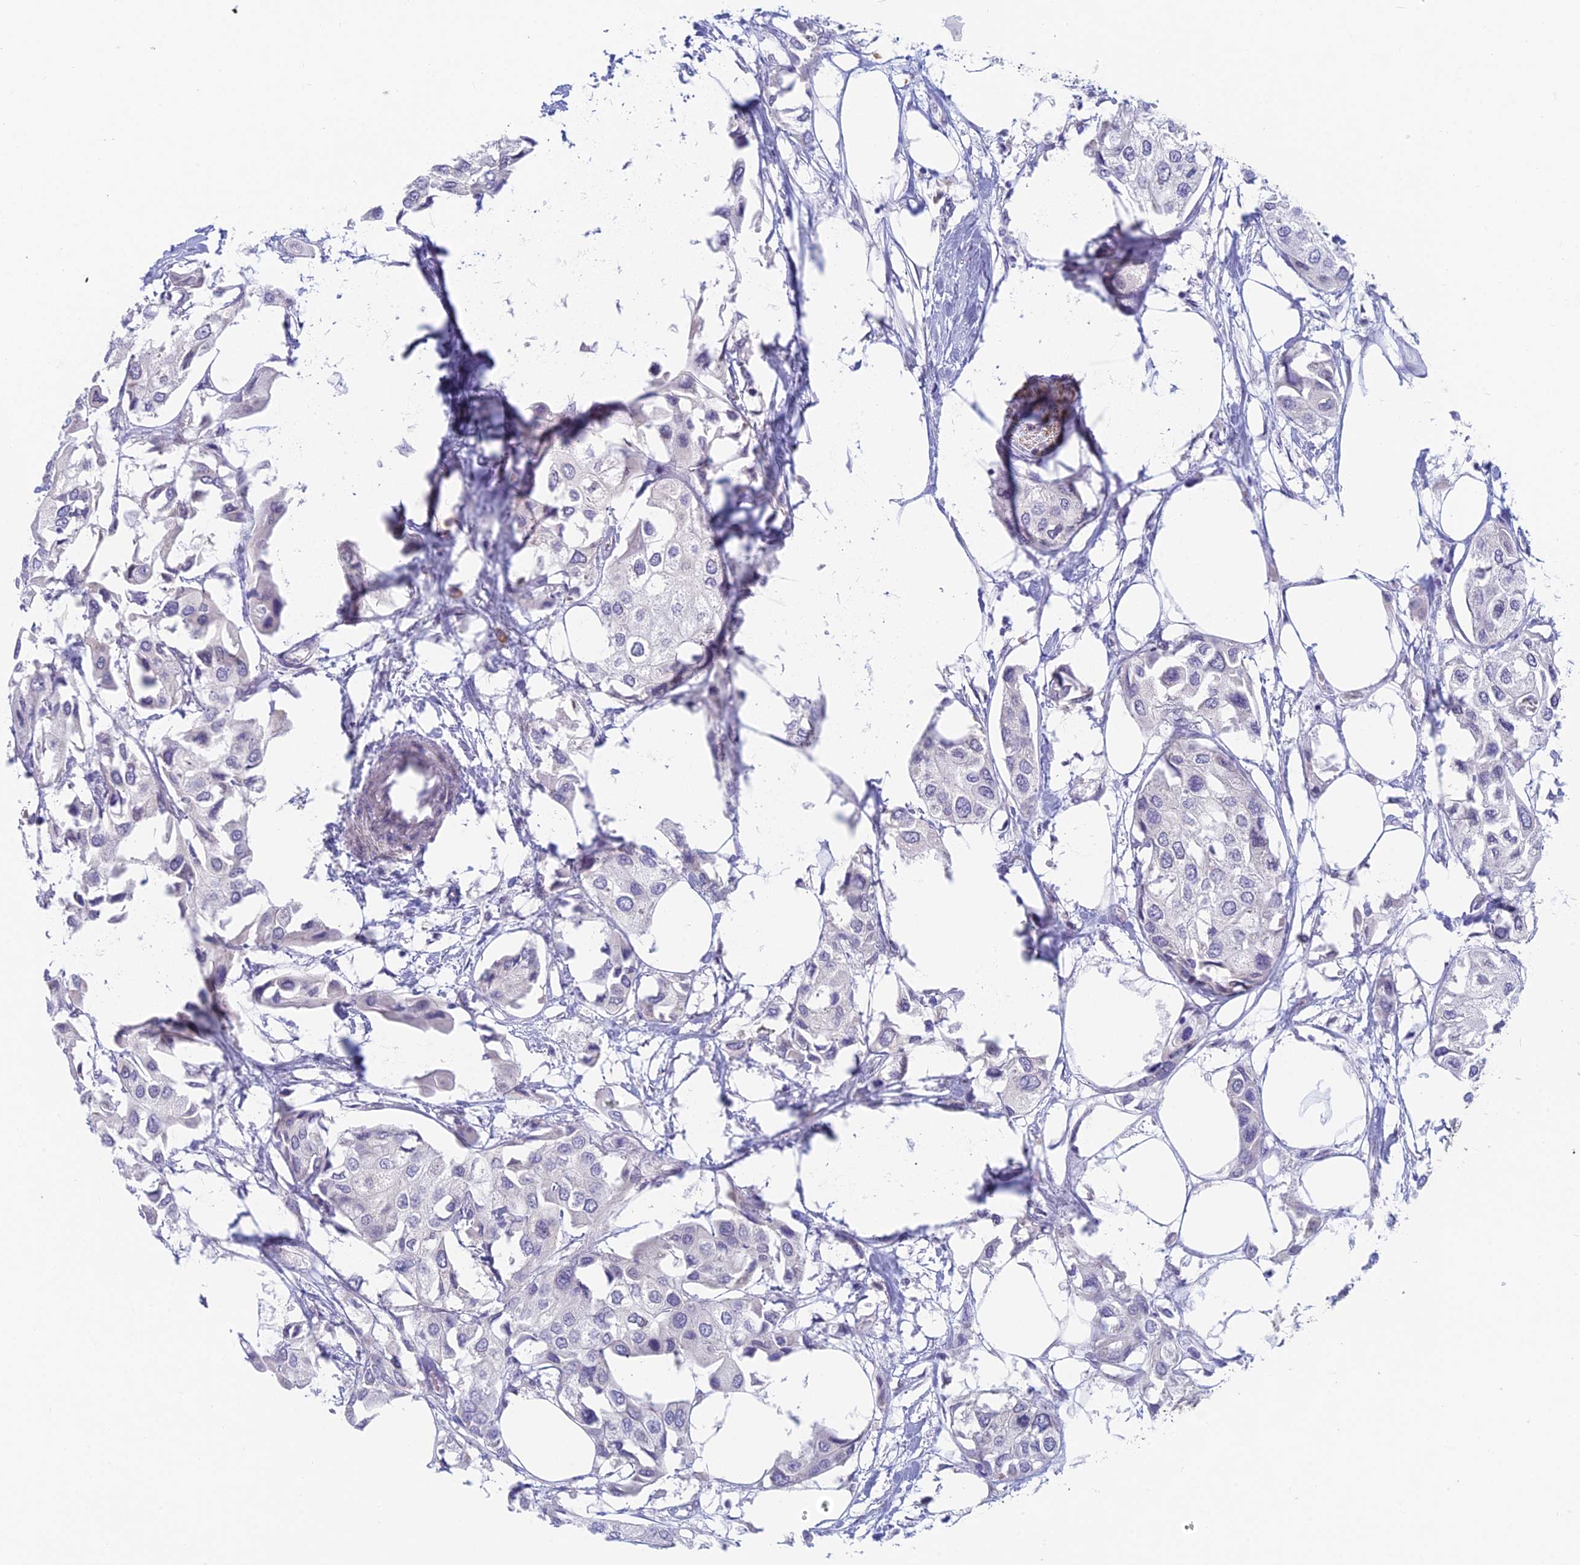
{"staining": {"intensity": "negative", "quantity": "none", "location": "none"}, "tissue": "urothelial cancer", "cell_type": "Tumor cells", "image_type": "cancer", "snomed": [{"axis": "morphology", "description": "Urothelial carcinoma, High grade"}, {"axis": "topography", "description": "Urinary bladder"}], "caption": "Protein analysis of urothelial carcinoma (high-grade) reveals no significant staining in tumor cells.", "gene": "PPP1R26", "patient": {"sex": "male", "age": 64}}